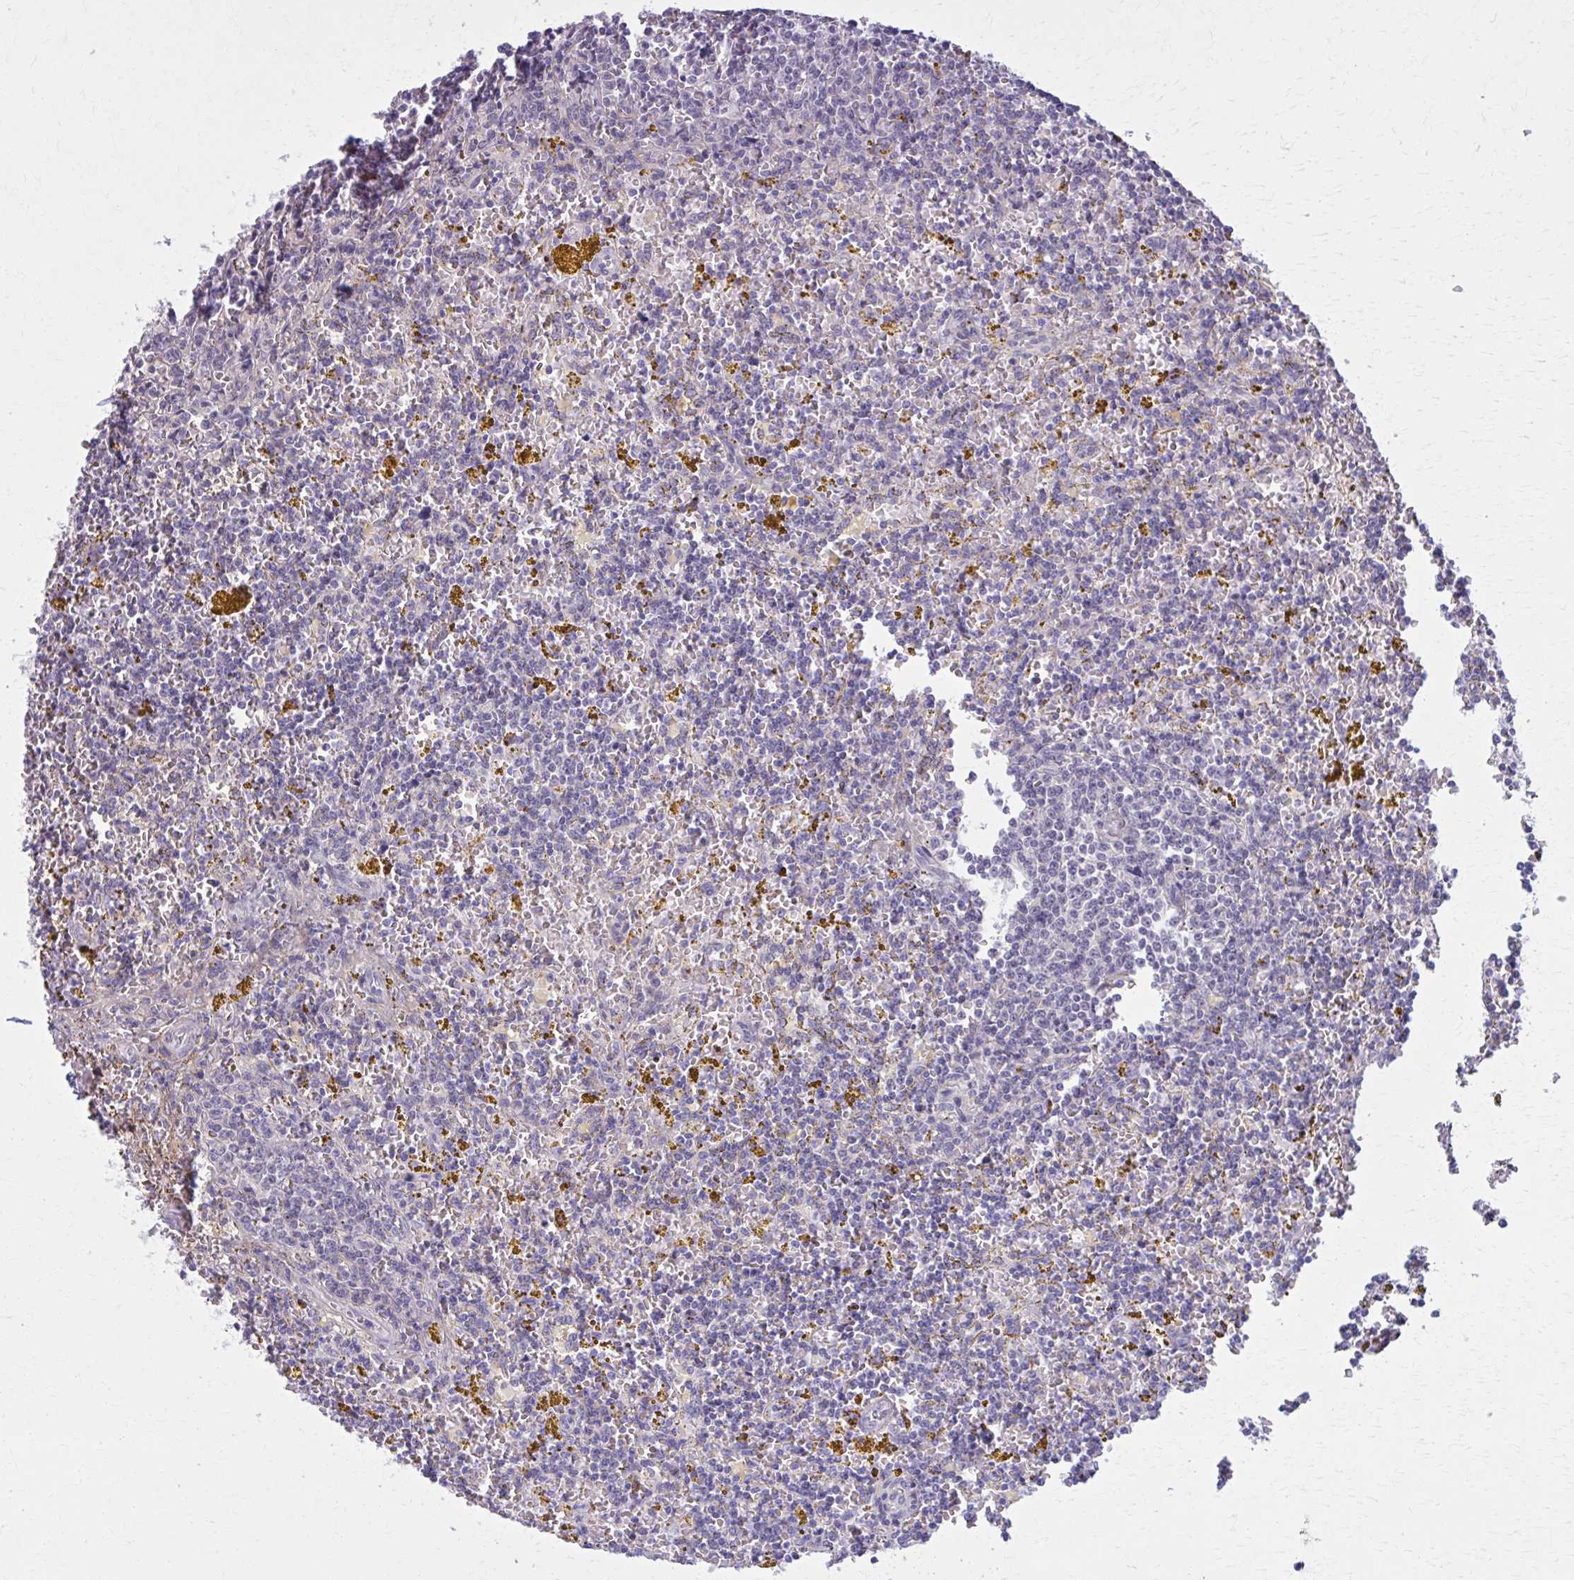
{"staining": {"intensity": "negative", "quantity": "none", "location": "none"}, "tissue": "lymphoma", "cell_type": "Tumor cells", "image_type": "cancer", "snomed": [{"axis": "morphology", "description": "Malignant lymphoma, non-Hodgkin's type, Low grade"}, {"axis": "topography", "description": "Spleen"}, {"axis": "topography", "description": "Lymph node"}], "caption": "IHC micrograph of human low-grade malignant lymphoma, non-Hodgkin's type stained for a protein (brown), which reveals no expression in tumor cells.", "gene": "NUMBL", "patient": {"sex": "female", "age": 66}}